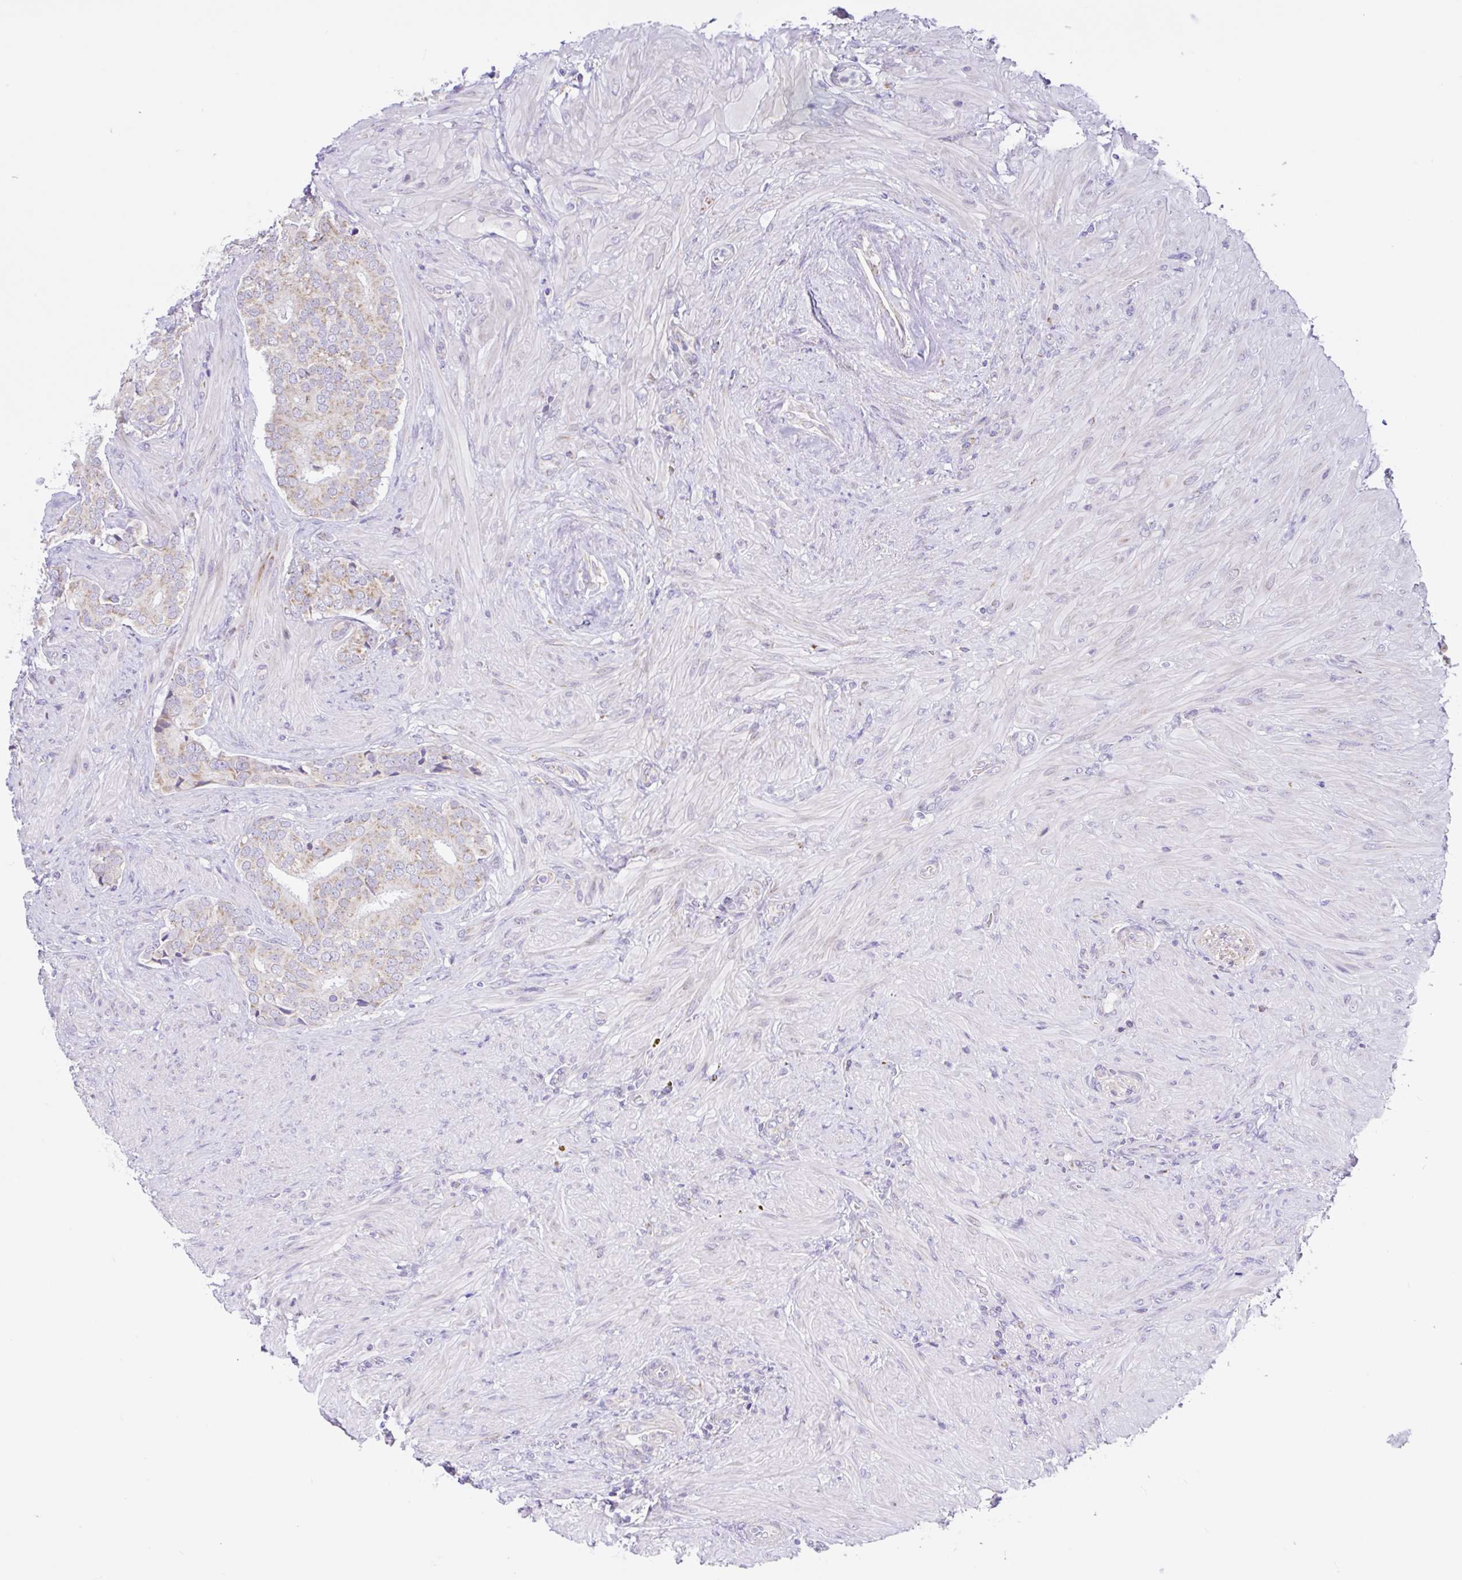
{"staining": {"intensity": "moderate", "quantity": "25%-75%", "location": "cytoplasmic/membranous"}, "tissue": "prostate cancer", "cell_type": "Tumor cells", "image_type": "cancer", "snomed": [{"axis": "morphology", "description": "Adenocarcinoma, High grade"}, {"axis": "topography", "description": "Prostate"}], "caption": "A histopathology image of human high-grade adenocarcinoma (prostate) stained for a protein exhibits moderate cytoplasmic/membranous brown staining in tumor cells.", "gene": "NDUFS2", "patient": {"sex": "male", "age": 62}}